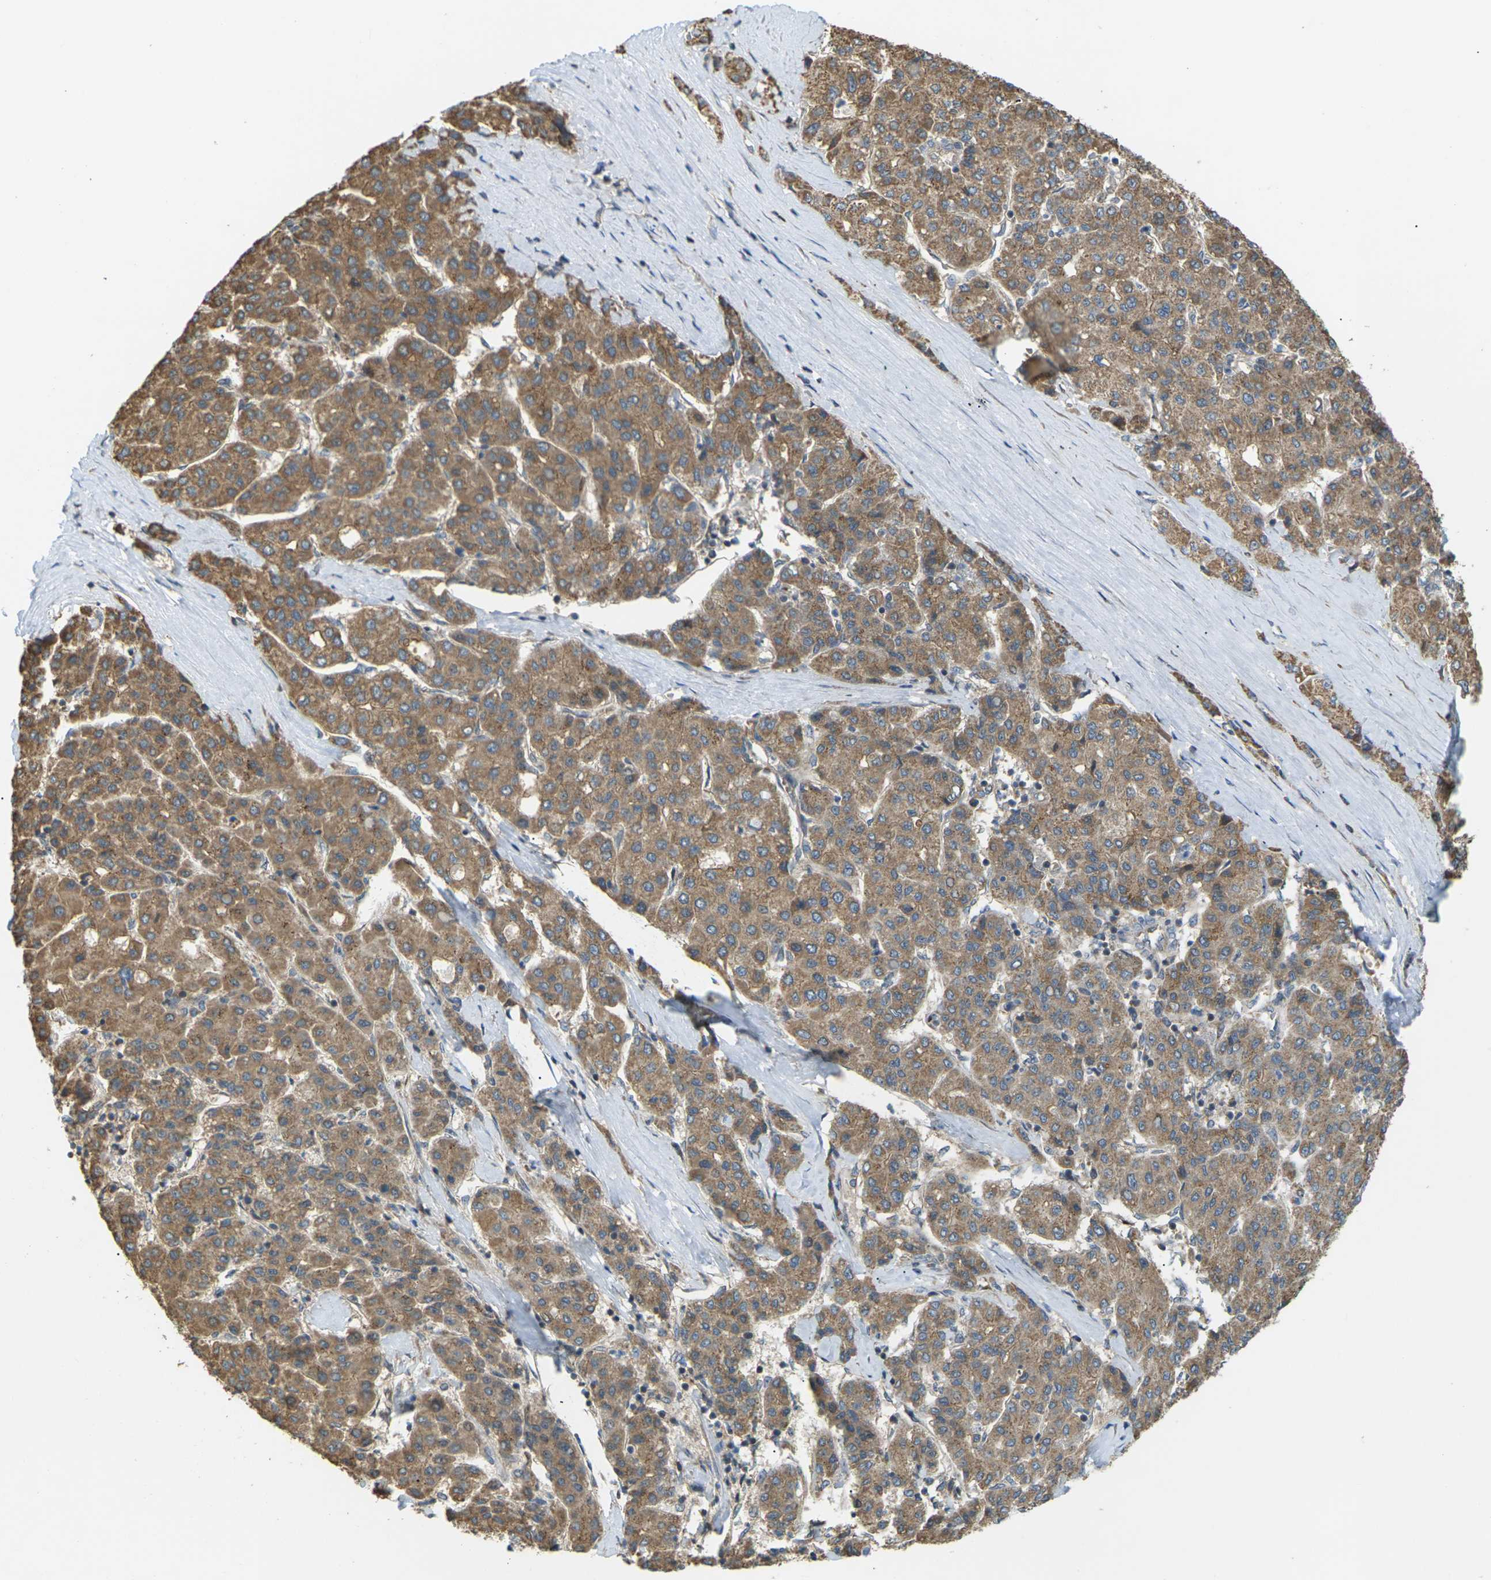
{"staining": {"intensity": "moderate", "quantity": ">75%", "location": "cytoplasmic/membranous"}, "tissue": "liver cancer", "cell_type": "Tumor cells", "image_type": "cancer", "snomed": [{"axis": "morphology", "description": "Carcinoma, Hepatocellular, NOS"}, {"axis": "topography", "description": "Liver"}], "caption": "Immunohistochemistry (IHC) histopathology image of human liver cancer stained for a protein (brown), which reveals medium levels of moderate cytoplasmic/membranous expression in approximately >75% of tumor cells.", "gene": "KSR1", "patient": {"sex": "male", "age": 65}}